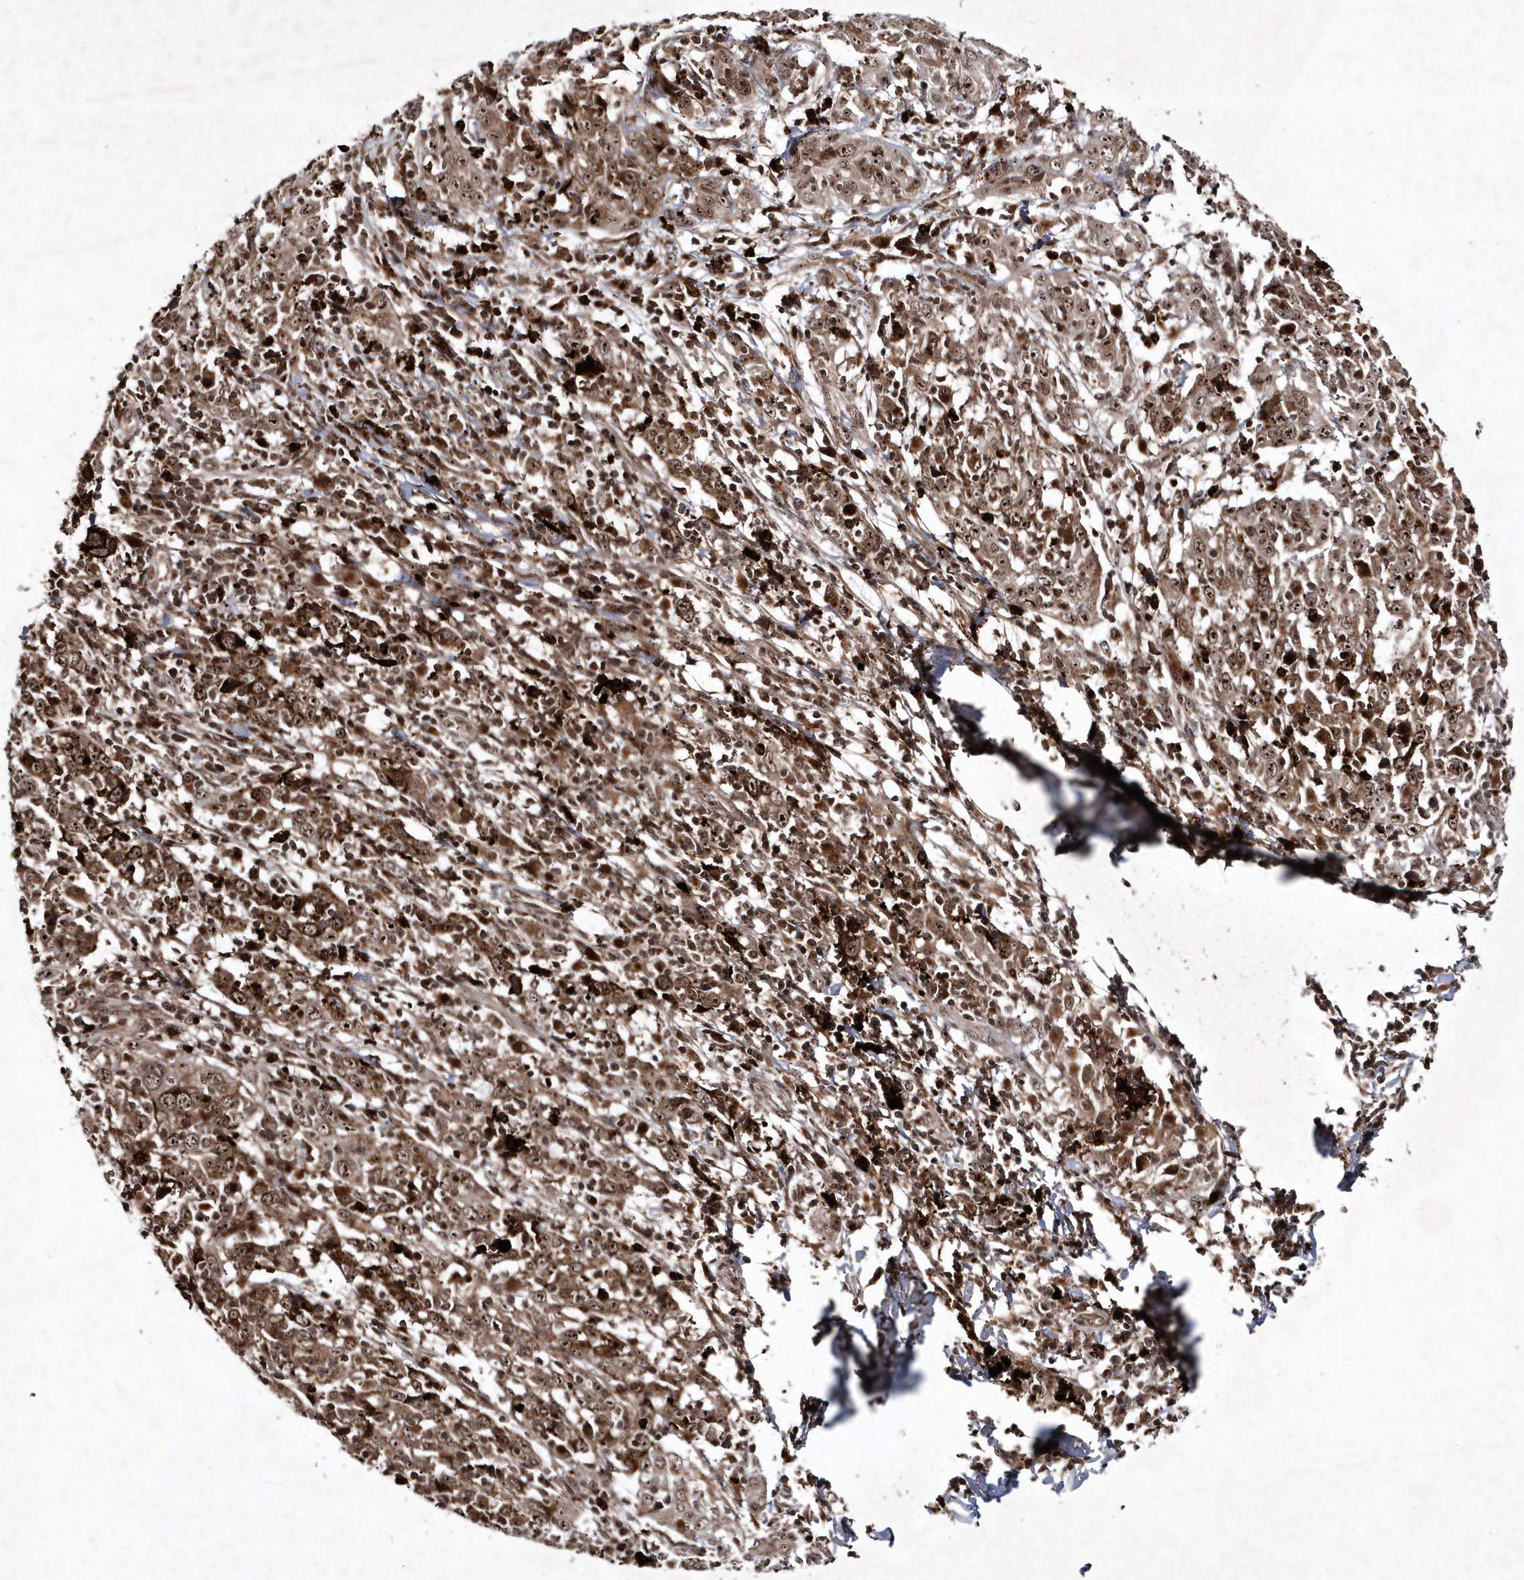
{"staining": {"intensity": "strong", "quantity": ">75%", "location": "cytoplasmic/membranous,nuclear"}, "tissue": "cervical cancer", "cell_type": "Tumor cells", "image_type": "cancer", "snomed": [{"axis": "morphology", "description": "Squamous cell carcinoma, NOS"}, {"axis": "topography", "description": "Cervix"}], "caption": "A histopathology image showing strong cytoplasmic/membranous and nuclear staining in approximately >75% of tumor cells in cervical squamous cell carcinoma, as visualized by brown immunohistochemical staining.", "gene": "SOWAHB", "patient": {"sex": "female", "age": 46}}